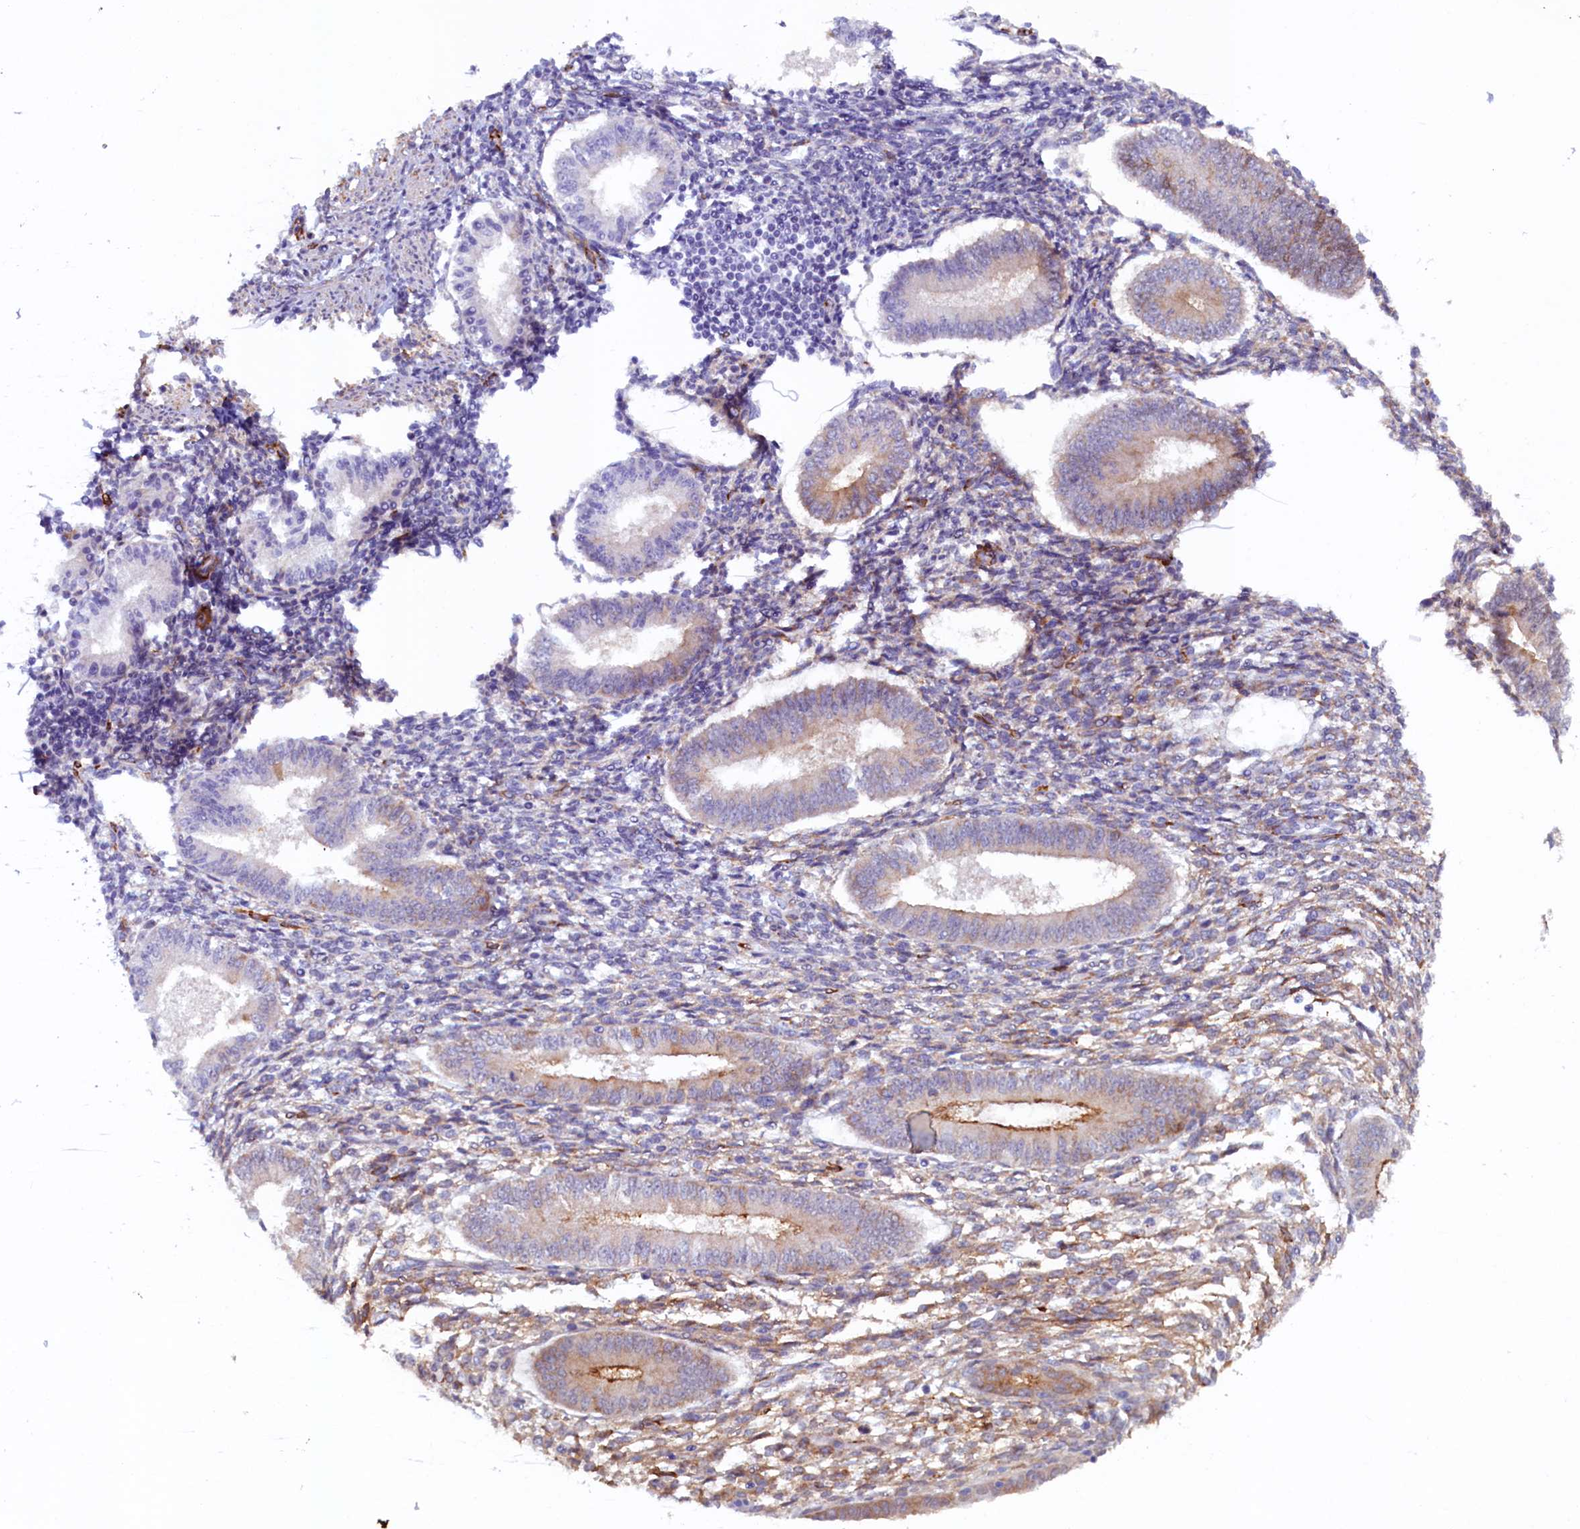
{"staining": {"intensity": "negative", "quantity": "none", "location": "none"}, "tissue": "endometrium", "cell_type": "Cells in endometrial stroma", "image_type": "normal", "snomed": [{"axis": "morphology", "description": "Normal tissue, NOS"}, {"axis": "topography", "description": "Uterus"}, {"axis": "topography", "description": "Endometrium"}], "caption": "This is an immunohistochemistry photomicrograph of unremarkable human endometrium. There is no positivity in cells in endometrial stroma.", "gene": "PACSIN3", "patient": {"sex": "female", "age": 48}}